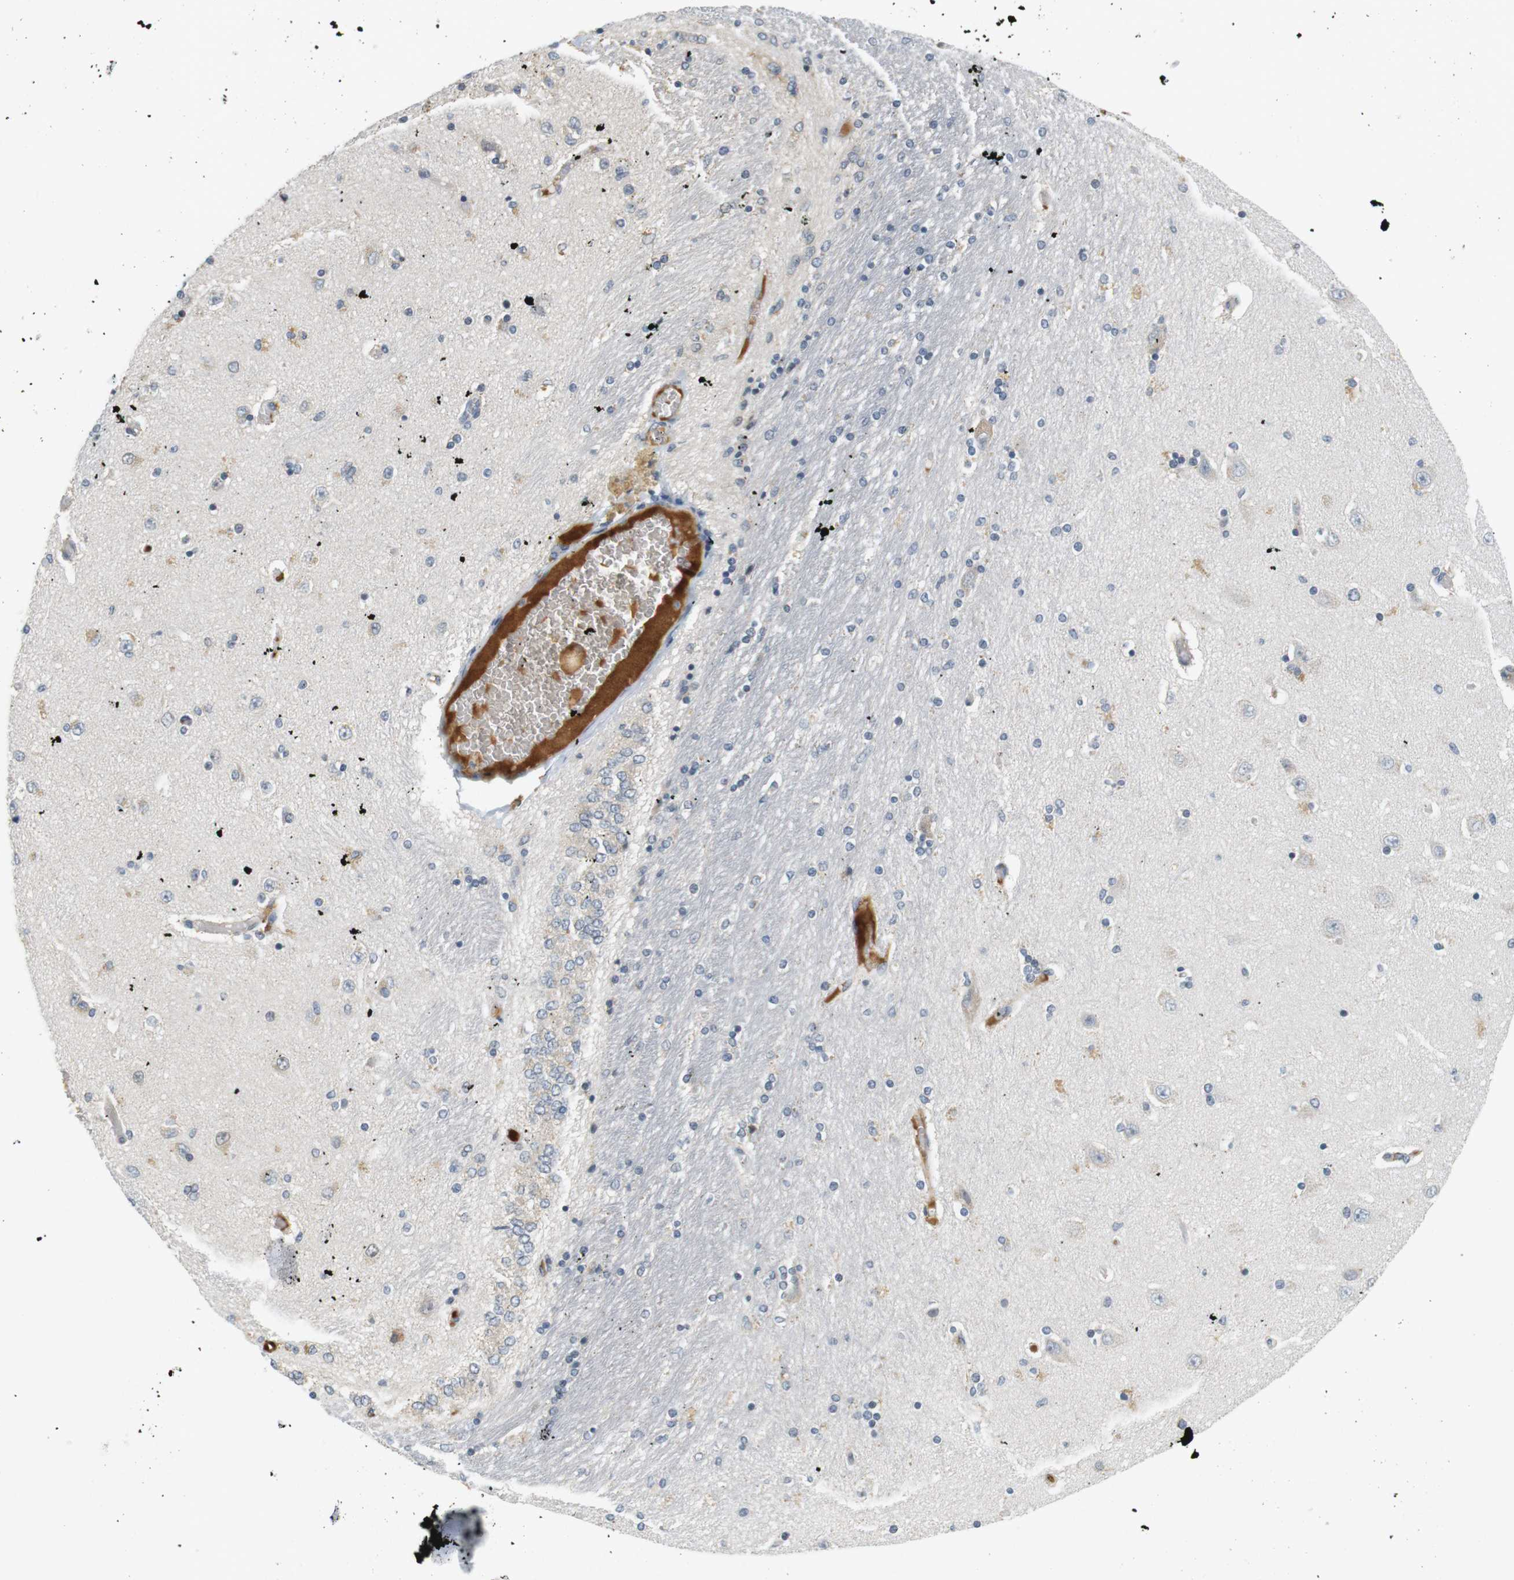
{"staining": {"intensity": "negative", "quantity": "none", "location": "none"}, "tissue": "hippocampus", "cell_type": "Glial cells", "image_type": "normal", "snomed": [{"axis": "morphology", "description": "Normal tissue, NOS"}, {"axis": "topography", "description": "Hippocampus"}], "caption": "Glial cells show no significant protein positivity in benign hippocampus. The staining is performed using DAB (3,3'-diaminobenzidine) brown chromogen with nuclei counter-stained in using hematoxylin.", "gene": "WNT7A", "patient": {"sex": "female", "age": 54}}